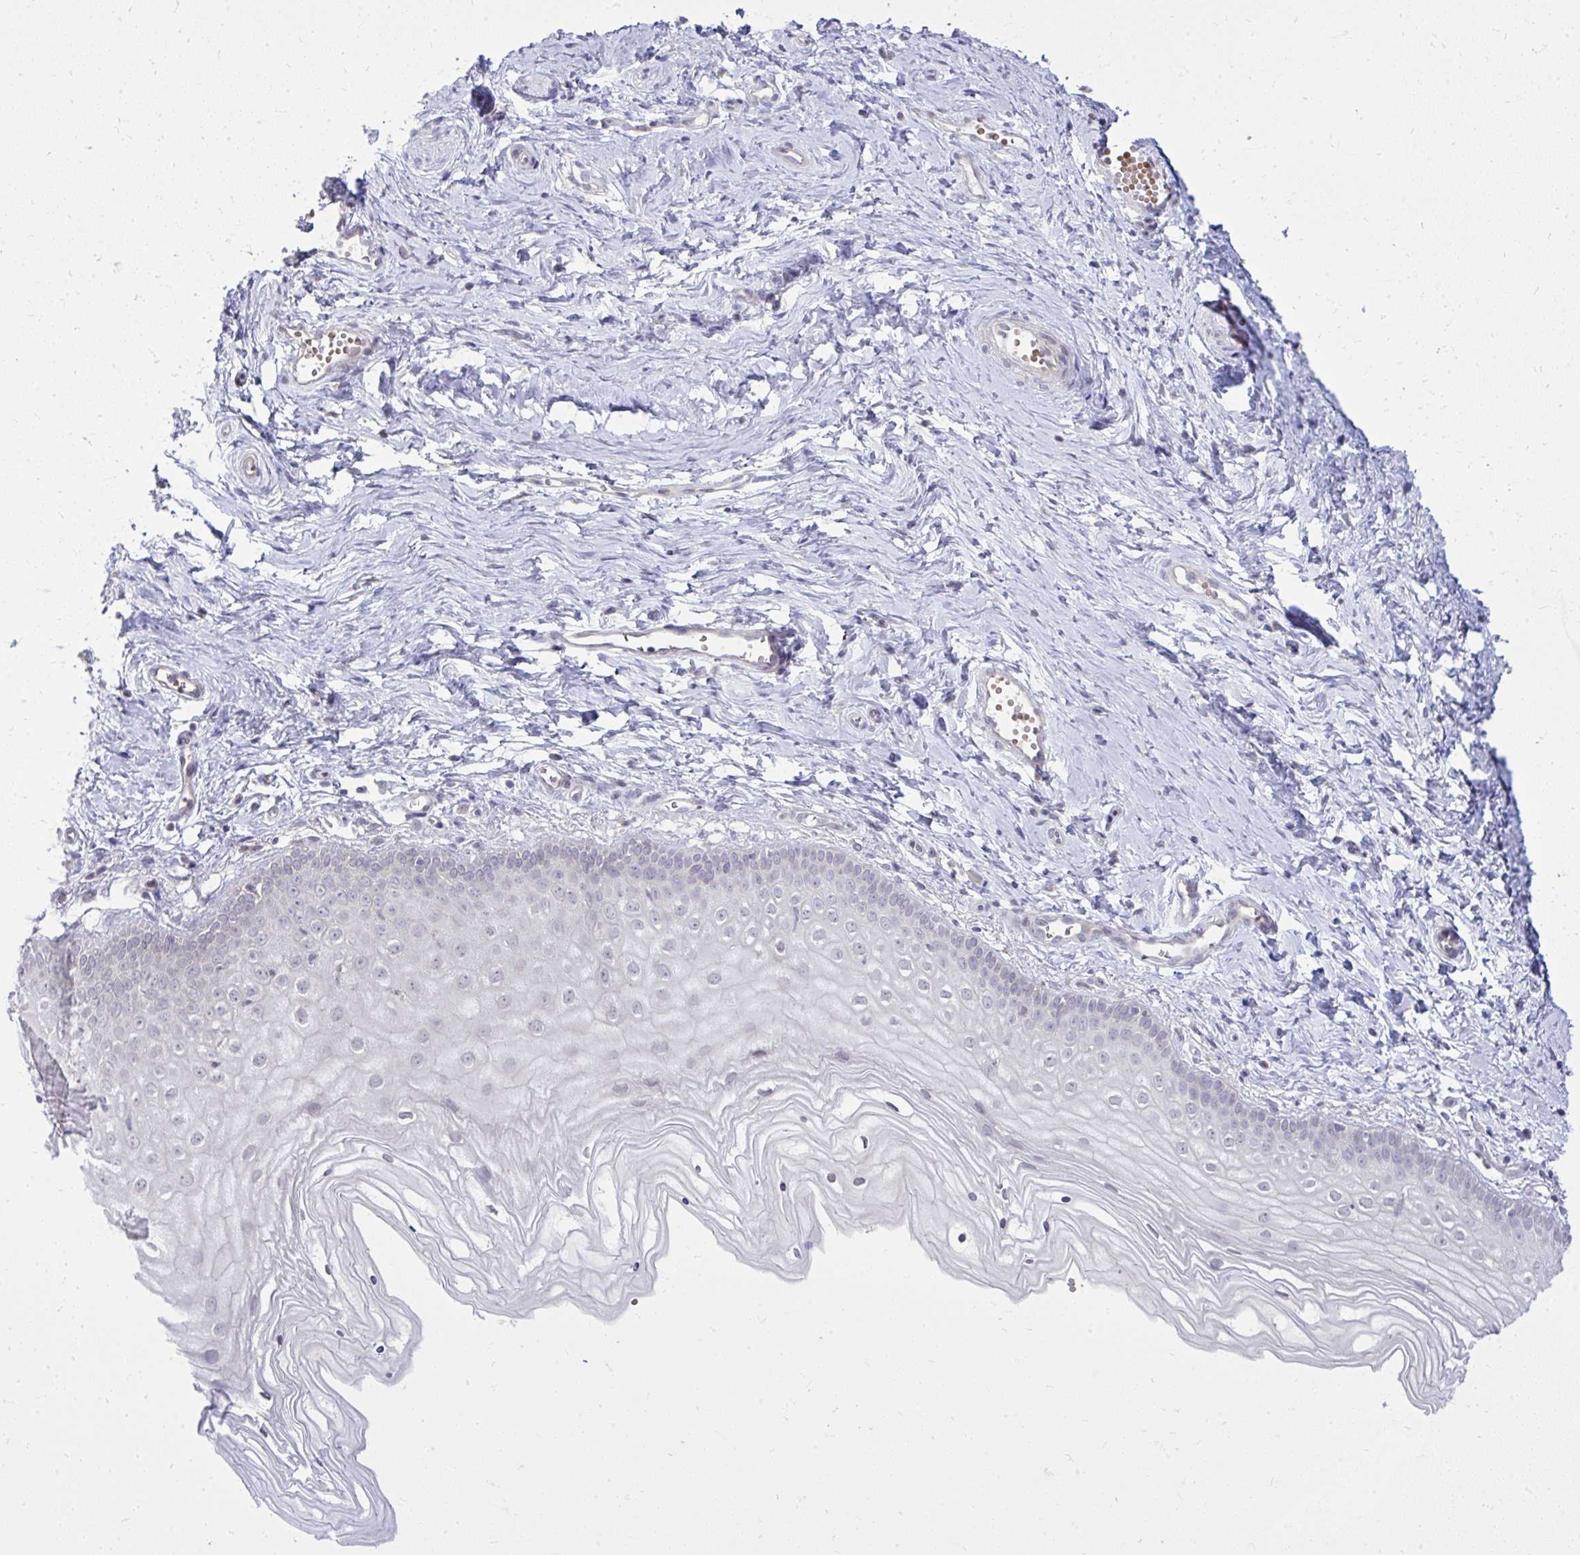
{"staining": {"intensity": "negative", "quantity": "none", "location": "none"}, "tissue": "vagina", "cell_type": "Squamous epithelial cells", "image_type": "normal", "snomed": [{"axis": "morphology", "description": "Normal tissue, NOS"}, {"axis": "topography", "description": "Vagina"}], "caption": "This is an immunohistochemistry (IHC) histopathology image of benign vagina. There is no staining in squamous epithelial cells.", "gene": "DPY19L1", "patient": {"sex": "female", "age": 38}}